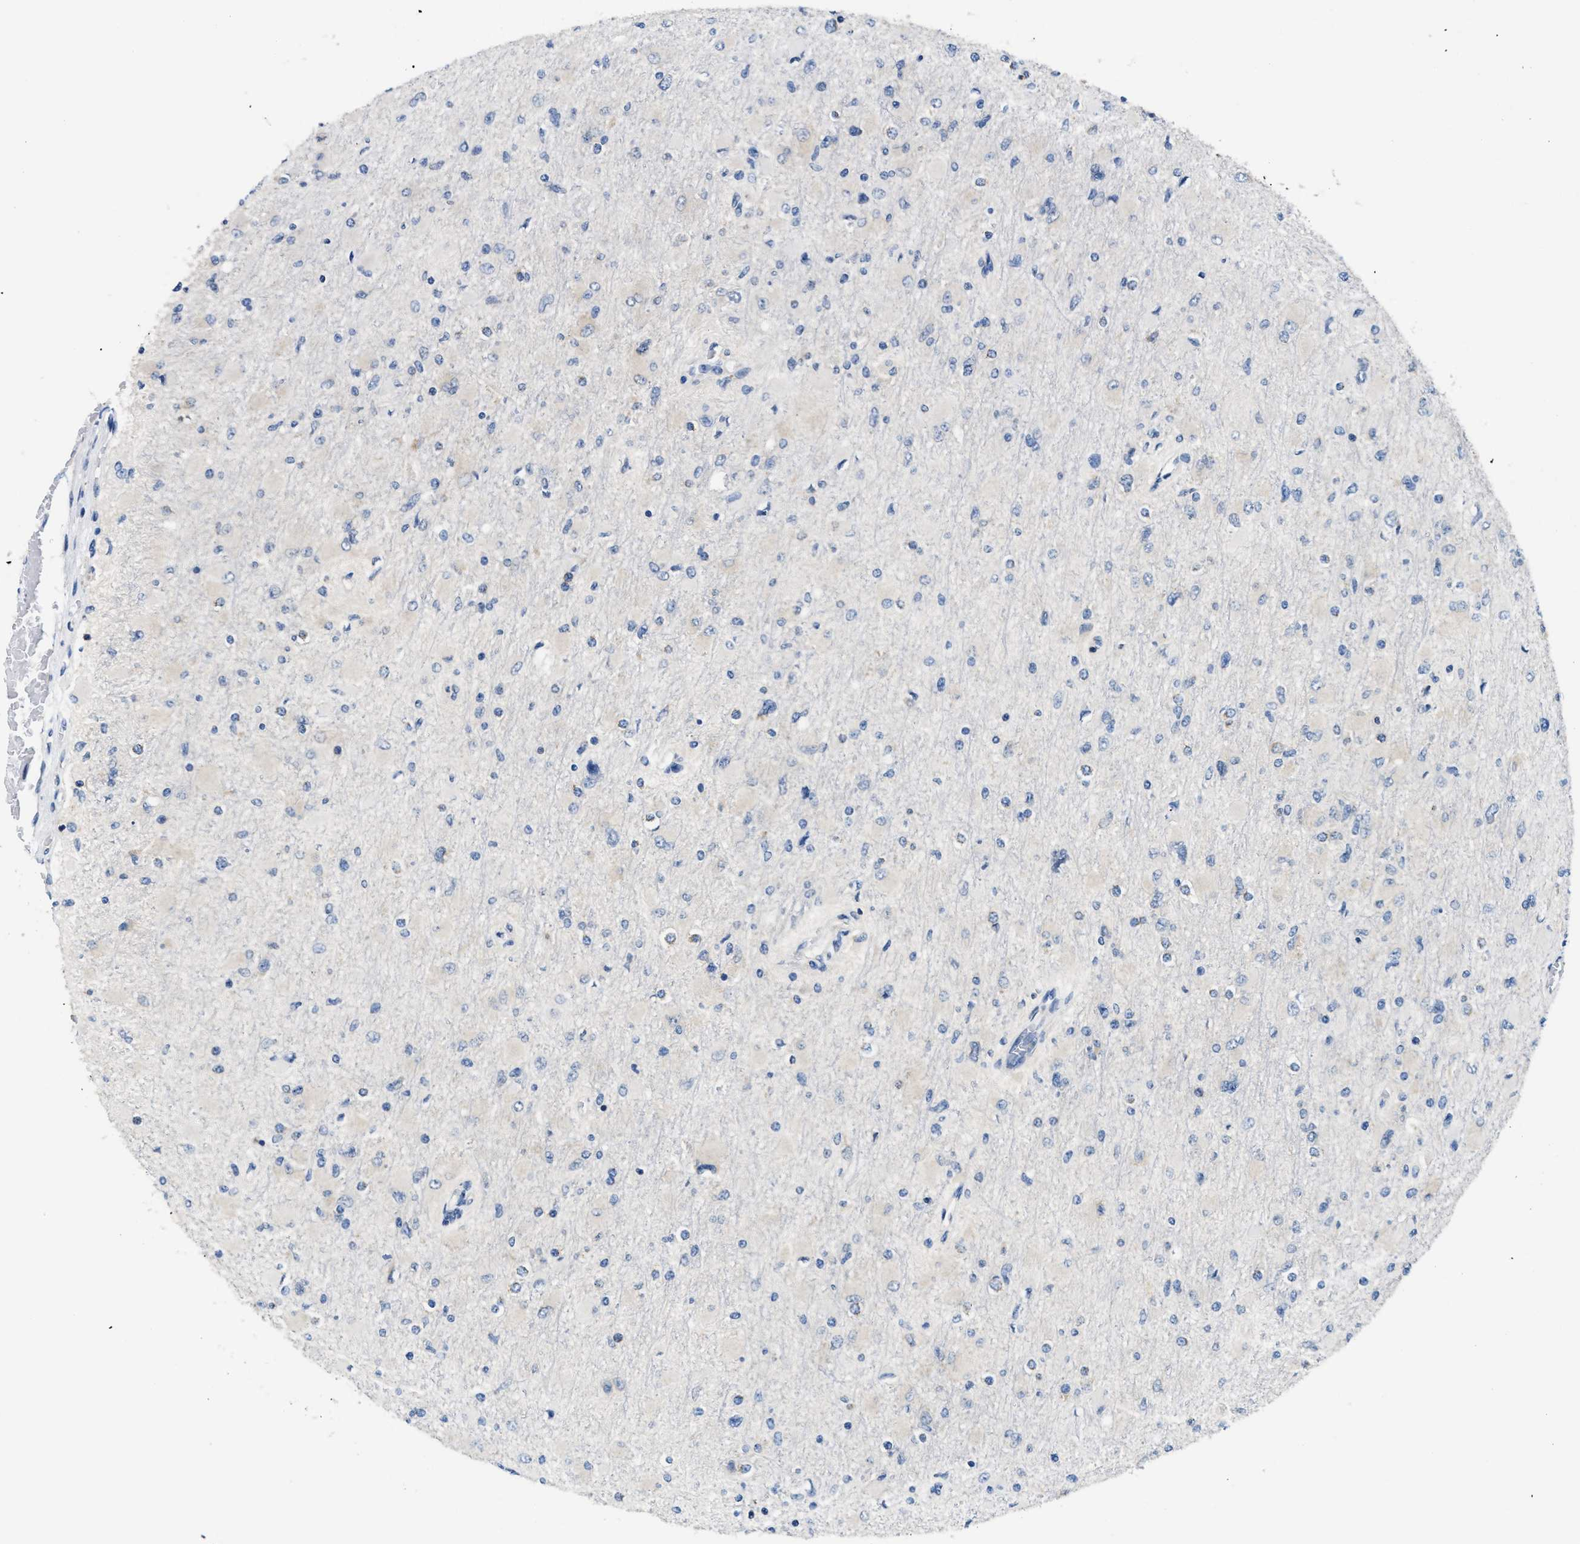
{"staining": {"intensity": "negative", "quantity": "none", "location": "none"}, "tissue": "glioma", "cell_type": "Tumor cells", "image_type": "cancer", "snomed": [{"axis": "morphology", "description": "Glioma, malignant, High grade"}, {"axis": "topography", "description": "Cerebral cortex"}], "caption": "Immunohistochemistry (IHC) histopathology image of neoplastic tissue: human glioma stained with DAB (3,3'-diaminobenzidine) displays no significant protein positivity in tumor cells.", "gene": "ABCF1", "patient": {"sex": "female", "age": 36}}